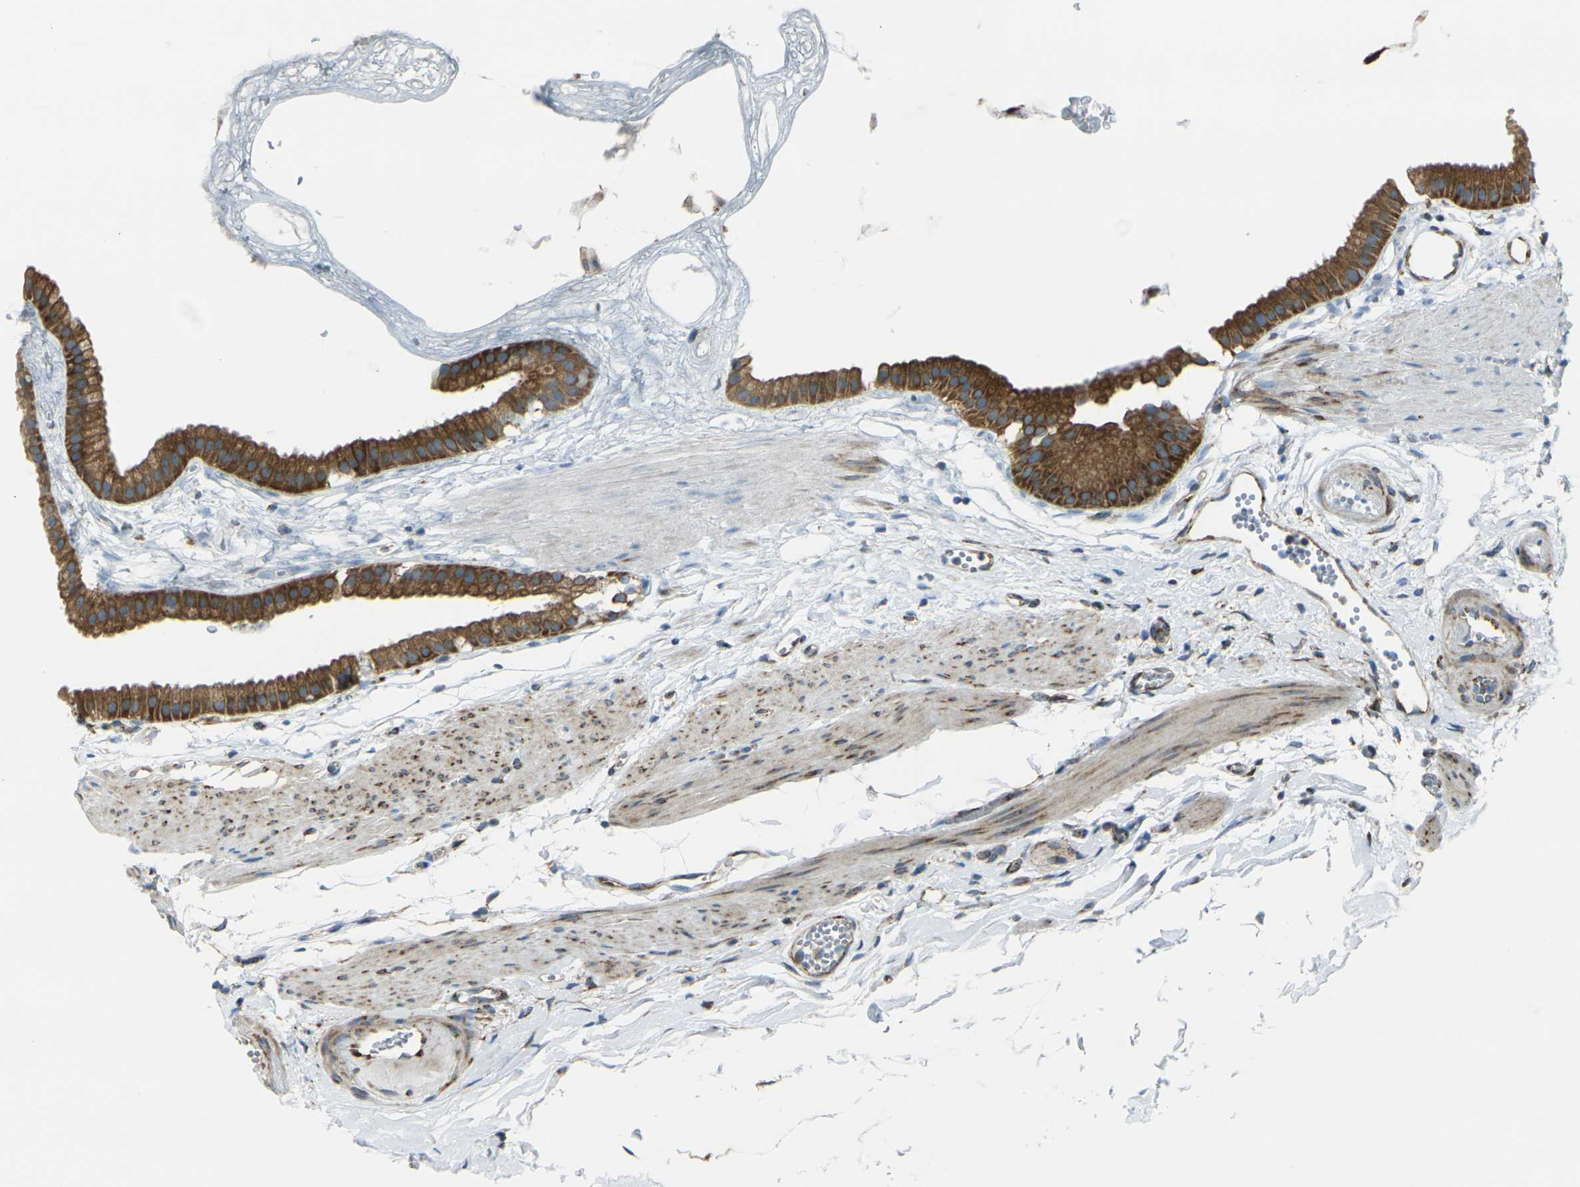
{"staining": {"intensity": "strong", "quantity": ">75%", "location": "cytoplasmic/membranous"}, "tissue": "gallbladder", "cell_type": "Glandular cells", "image_type": "normal", "snomed": [{"axis": "morphology", "description": "Normal tissue, NOS"}, {"axis": "topography", "description": "Gallbladder"}], "caption": "High-power microscopy captured an immunohistochemistry photomicrograph of unremarkable gallbladder, revealing strong cytoplasmic/membranous expression in about >75% of glandular cells.", "gene": "CELSR2", "patient": {"sex": "female", "age": 64}}